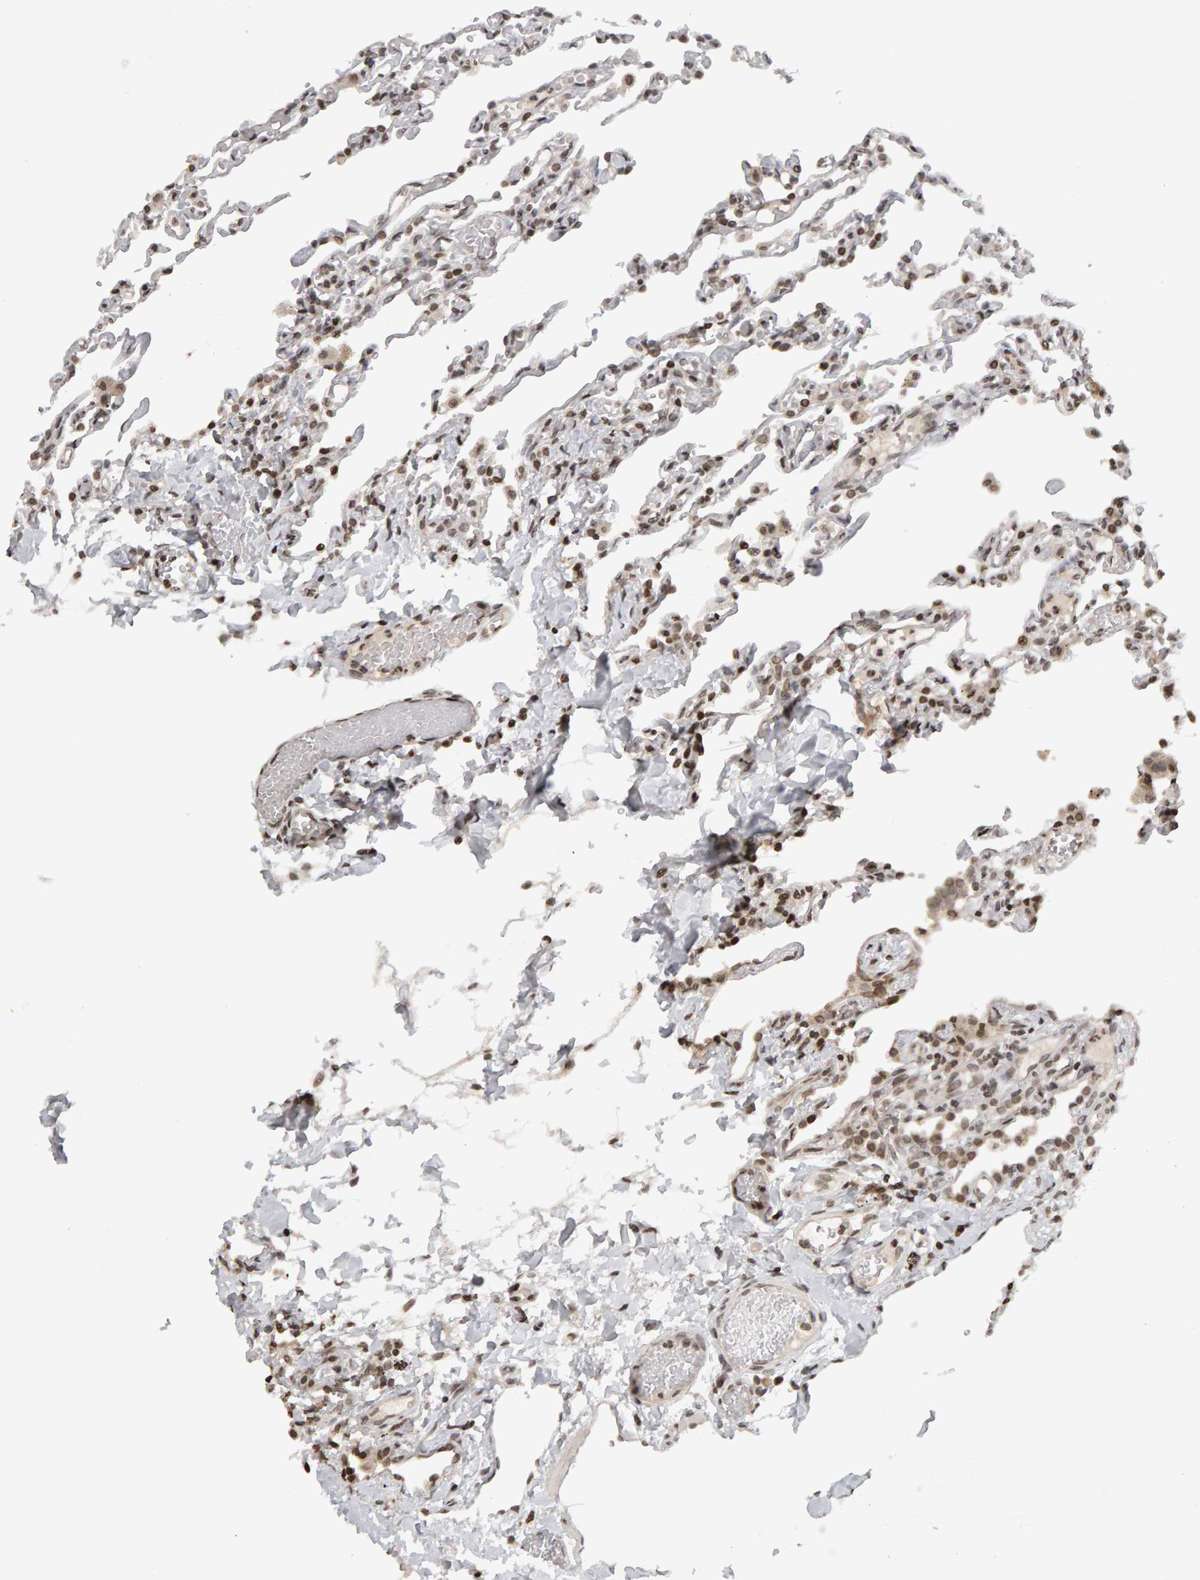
{"staining": {"intensity": "moderate", "quantity": ">75%", "location": "nuclear"}, "tissue": "lung", "cell_type": "Alveolar cells", "image_type": "normal", "snomed": [{"axis": "morphology", "description": "Normal tissue, NOS"}, {"axis": "topography", "description": "Lung"}], "caption": "A brown stain highlights moderate nuclear positivity of a protein in alveolar cells of unremarkable lung. The staining was performed using DAB to visualize the protein expression in brown, while the nuclei were stained in blue with hematoxylin (Magnification: 20x).", "gene": "TRAM1", "patient": {"sex": "male", "age": 21}}